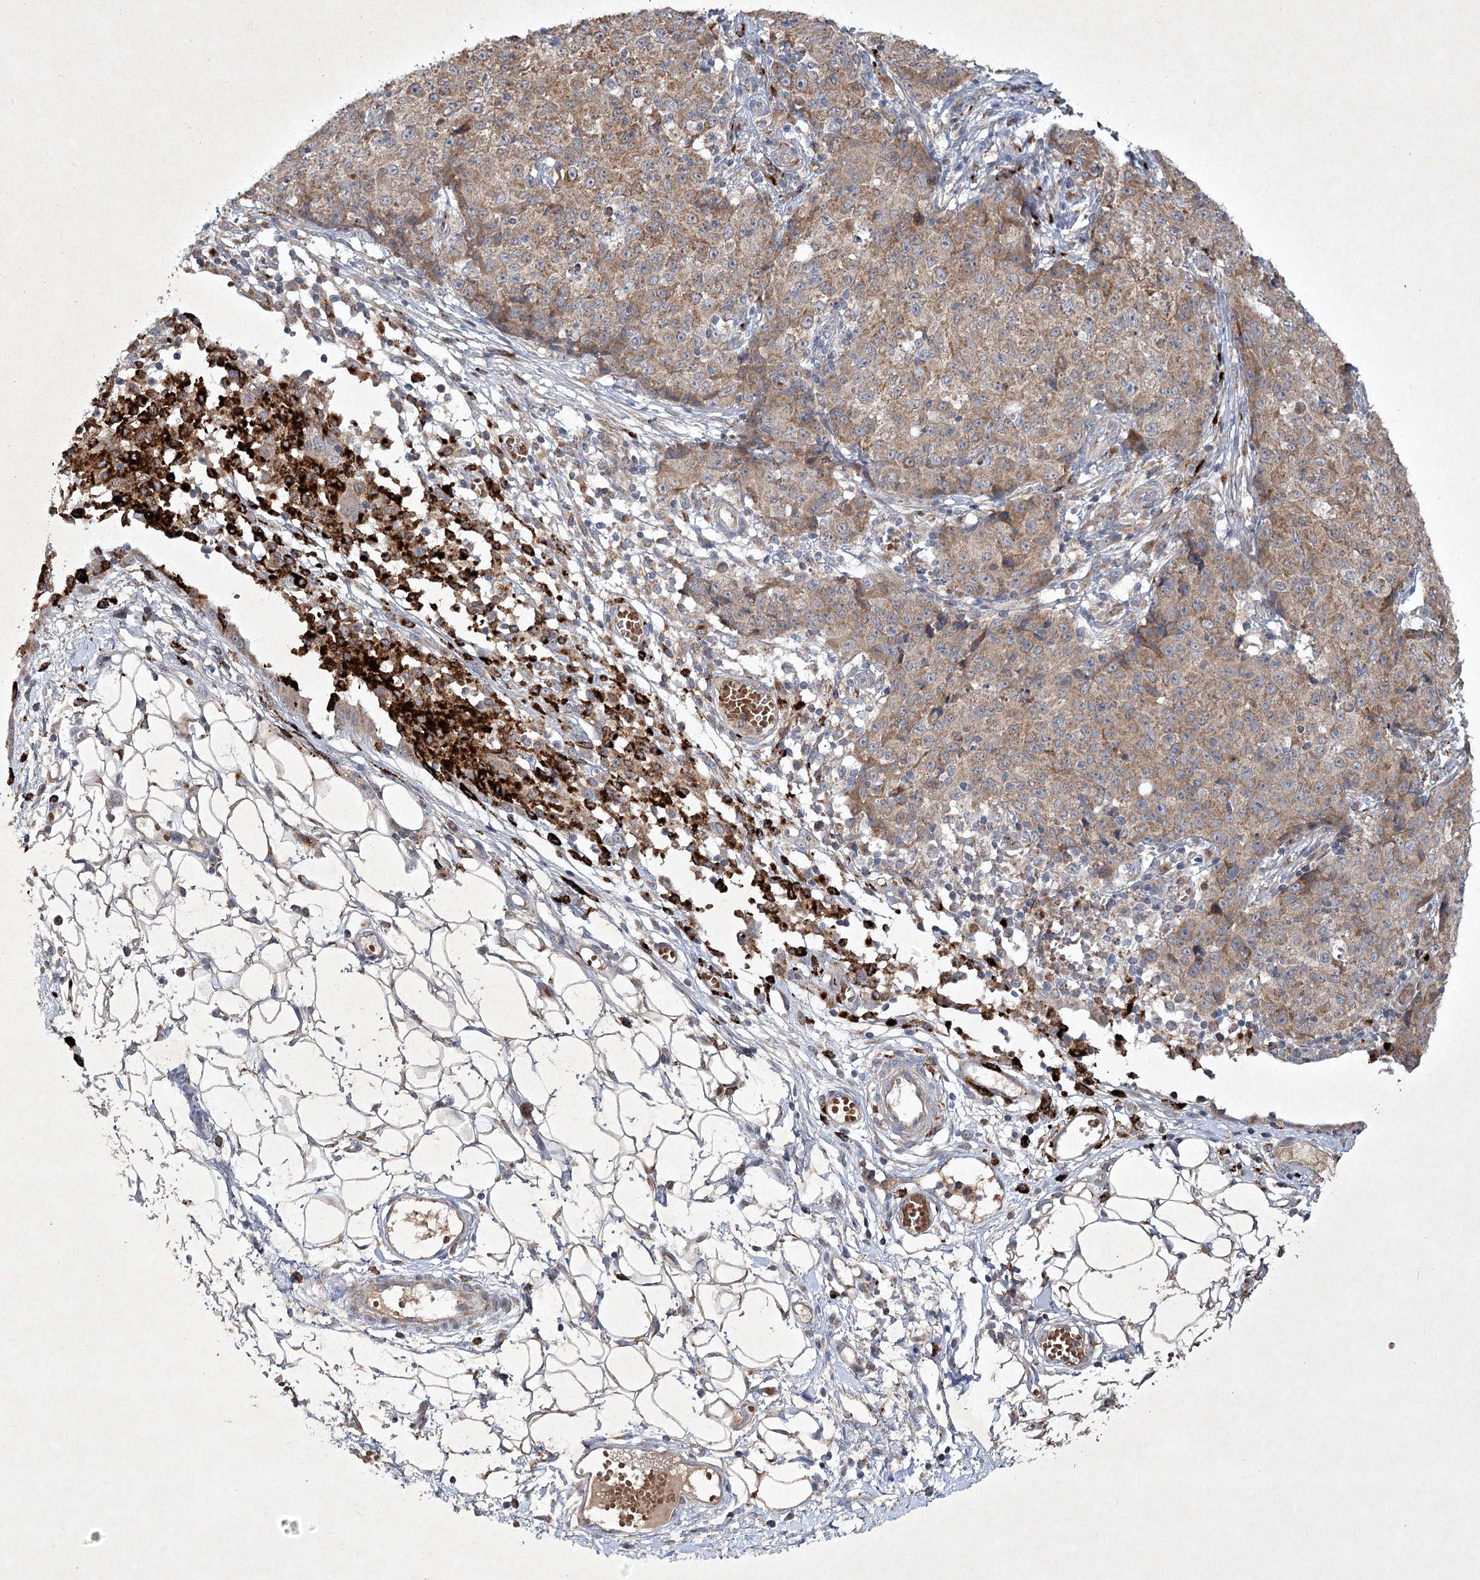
{"staining": {"intensity": "weak", "quantity": ">75%", "location": "cytoplasmic/membranous"}, "tissue": "ovarian cancer", "cell_type": "Tumor cells", "image_type": "cancer", "snomed": [{"axis": "morphology", "description": "Carcinoma, endometroid"}, {"axis": "topography", "description": "Ovary"}], "caption": "Weak cytoplasmic/membranous expression for a protein is present in about >75% of tumor cells of ovarian endometroid carcinoma using immunohistochemistry (IHC).", "gene": "PYROXD2", "patient": {"sex": "female", "age": 42}}